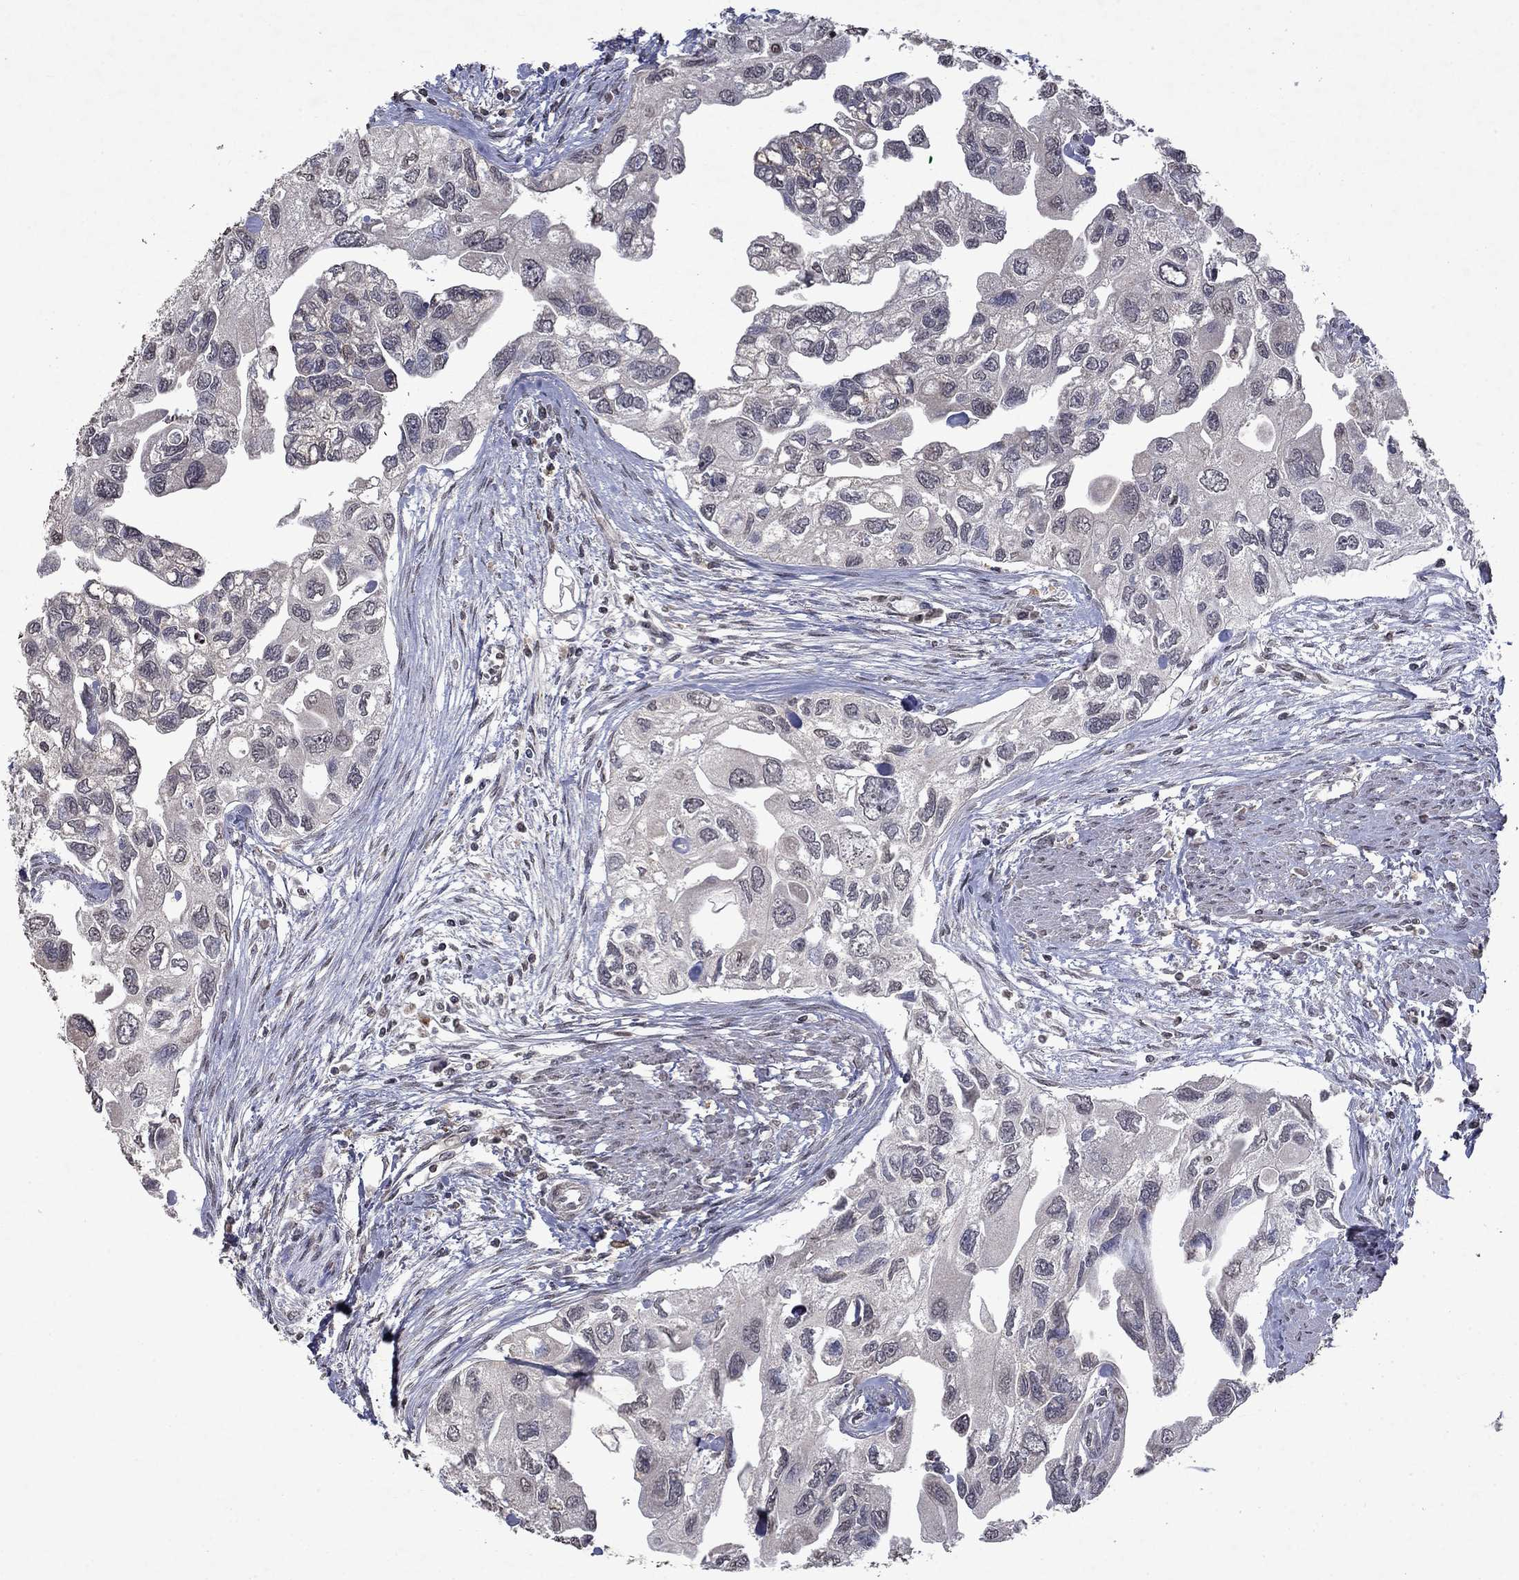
{"staining": {"intensity": "negative", "quantity": "none", "location": "none"}, "tissue": "urothelial cancer", "cell_type": "Tumor cells", "image_type": "cancer", "snomed": [{"axis": "morphology", "description": "Urothelial carcinoma, High grade"}, {"axis": "topography", "description": "Urinary bladder"}], "caption": "Tumor cells are negative for protein expression in human urothelial carcinoma (high-grade).", "gene": "TTC38", "patient": {"sex": "male", "age": 59}}